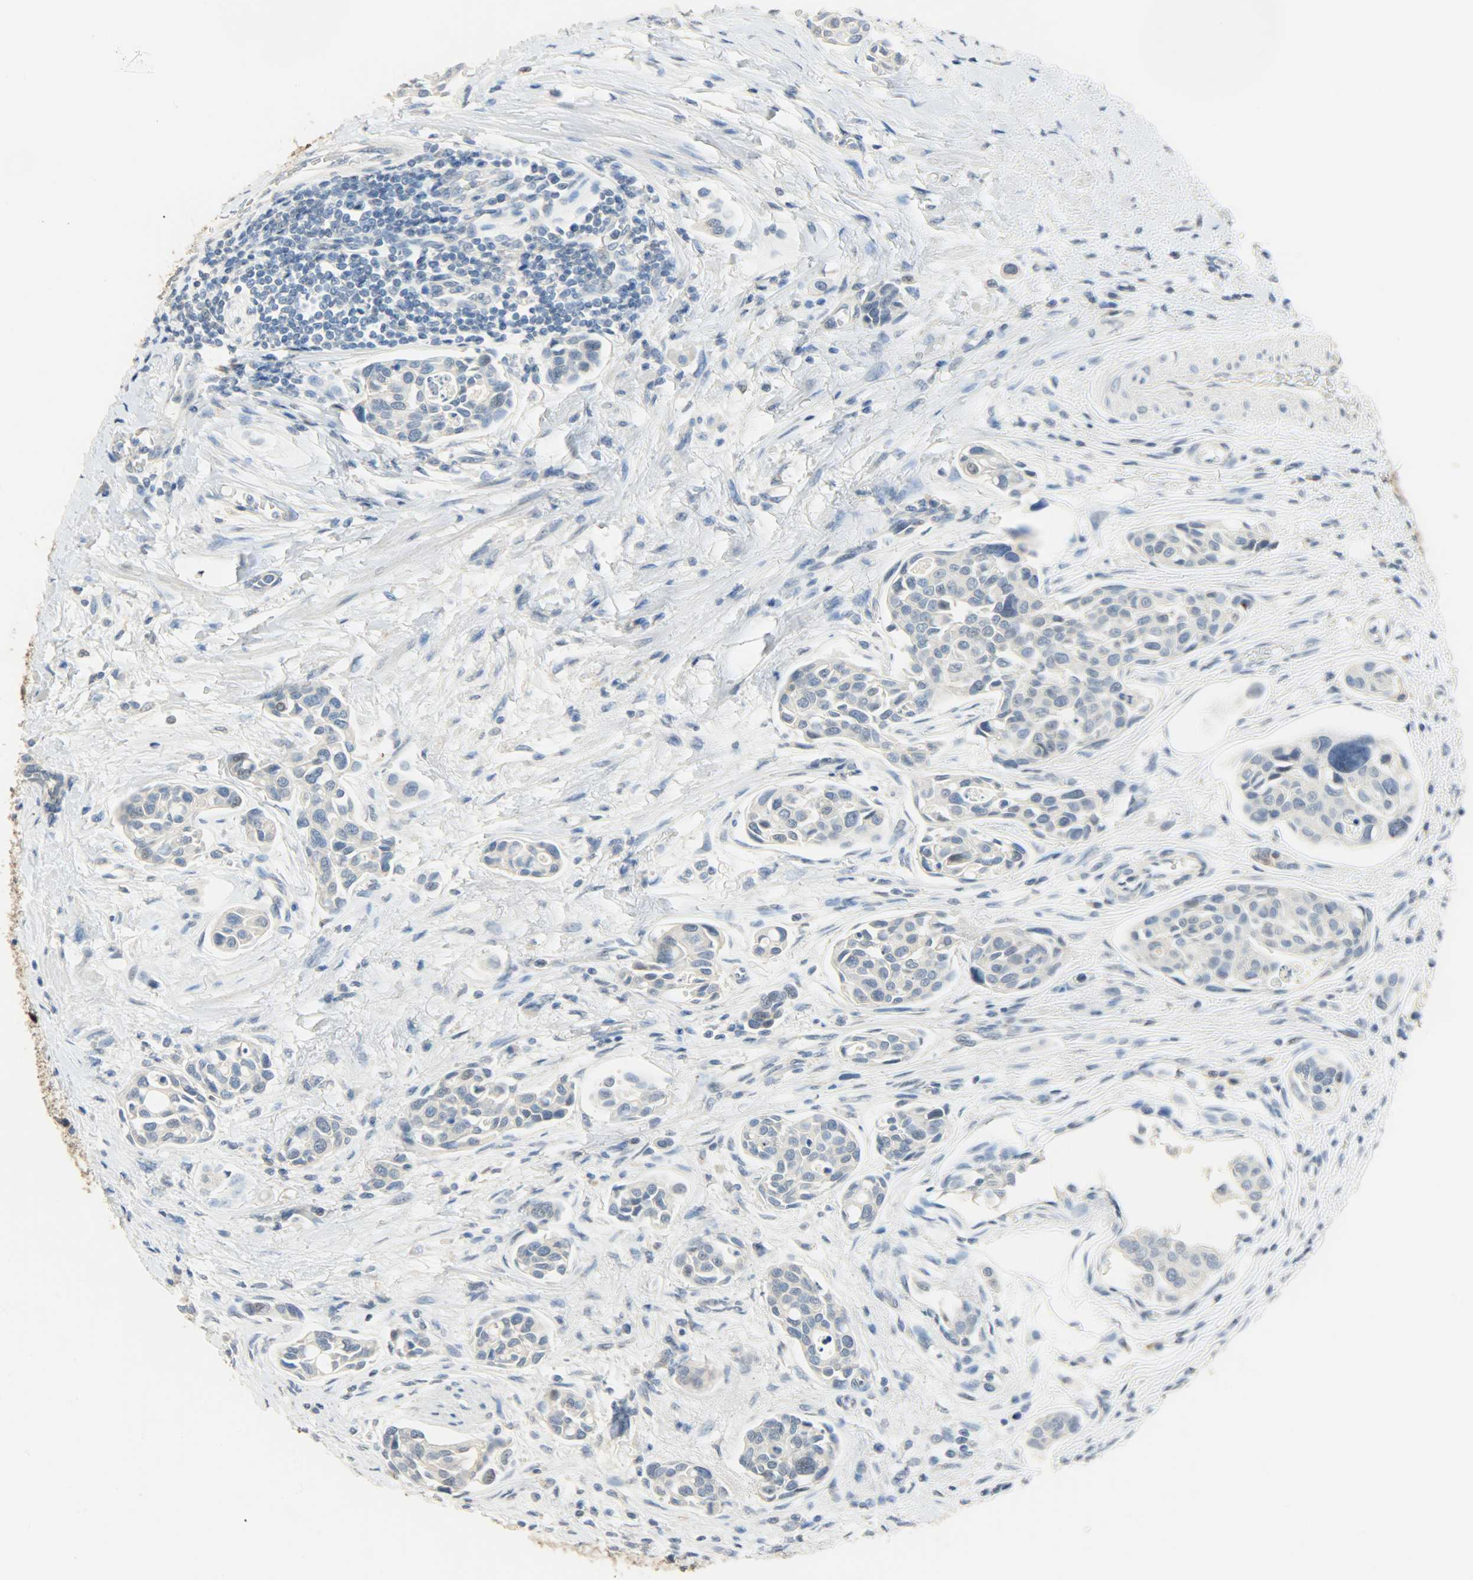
{"staining": {"intensity": "negative", "quantity": "none", "location": "none"}, "tissue": "urothelial cancer", "cell_type": "Tumor cells", "image_type": "cancer", "snomed": [{"axis": "morphology", "description": "Urothelial carcinoma, High grade"}, {"axis": "topography", "description": "Urinary bladder"}], "caption": "Immunohistochemistry (IHC) image of neoplastic tissue: urothelial cancer stained with DAB demonstrates no significant protein positivity in tumor cells.", "gene": "DNAJB6", "patient": {"sex": "male", "age": 78}}